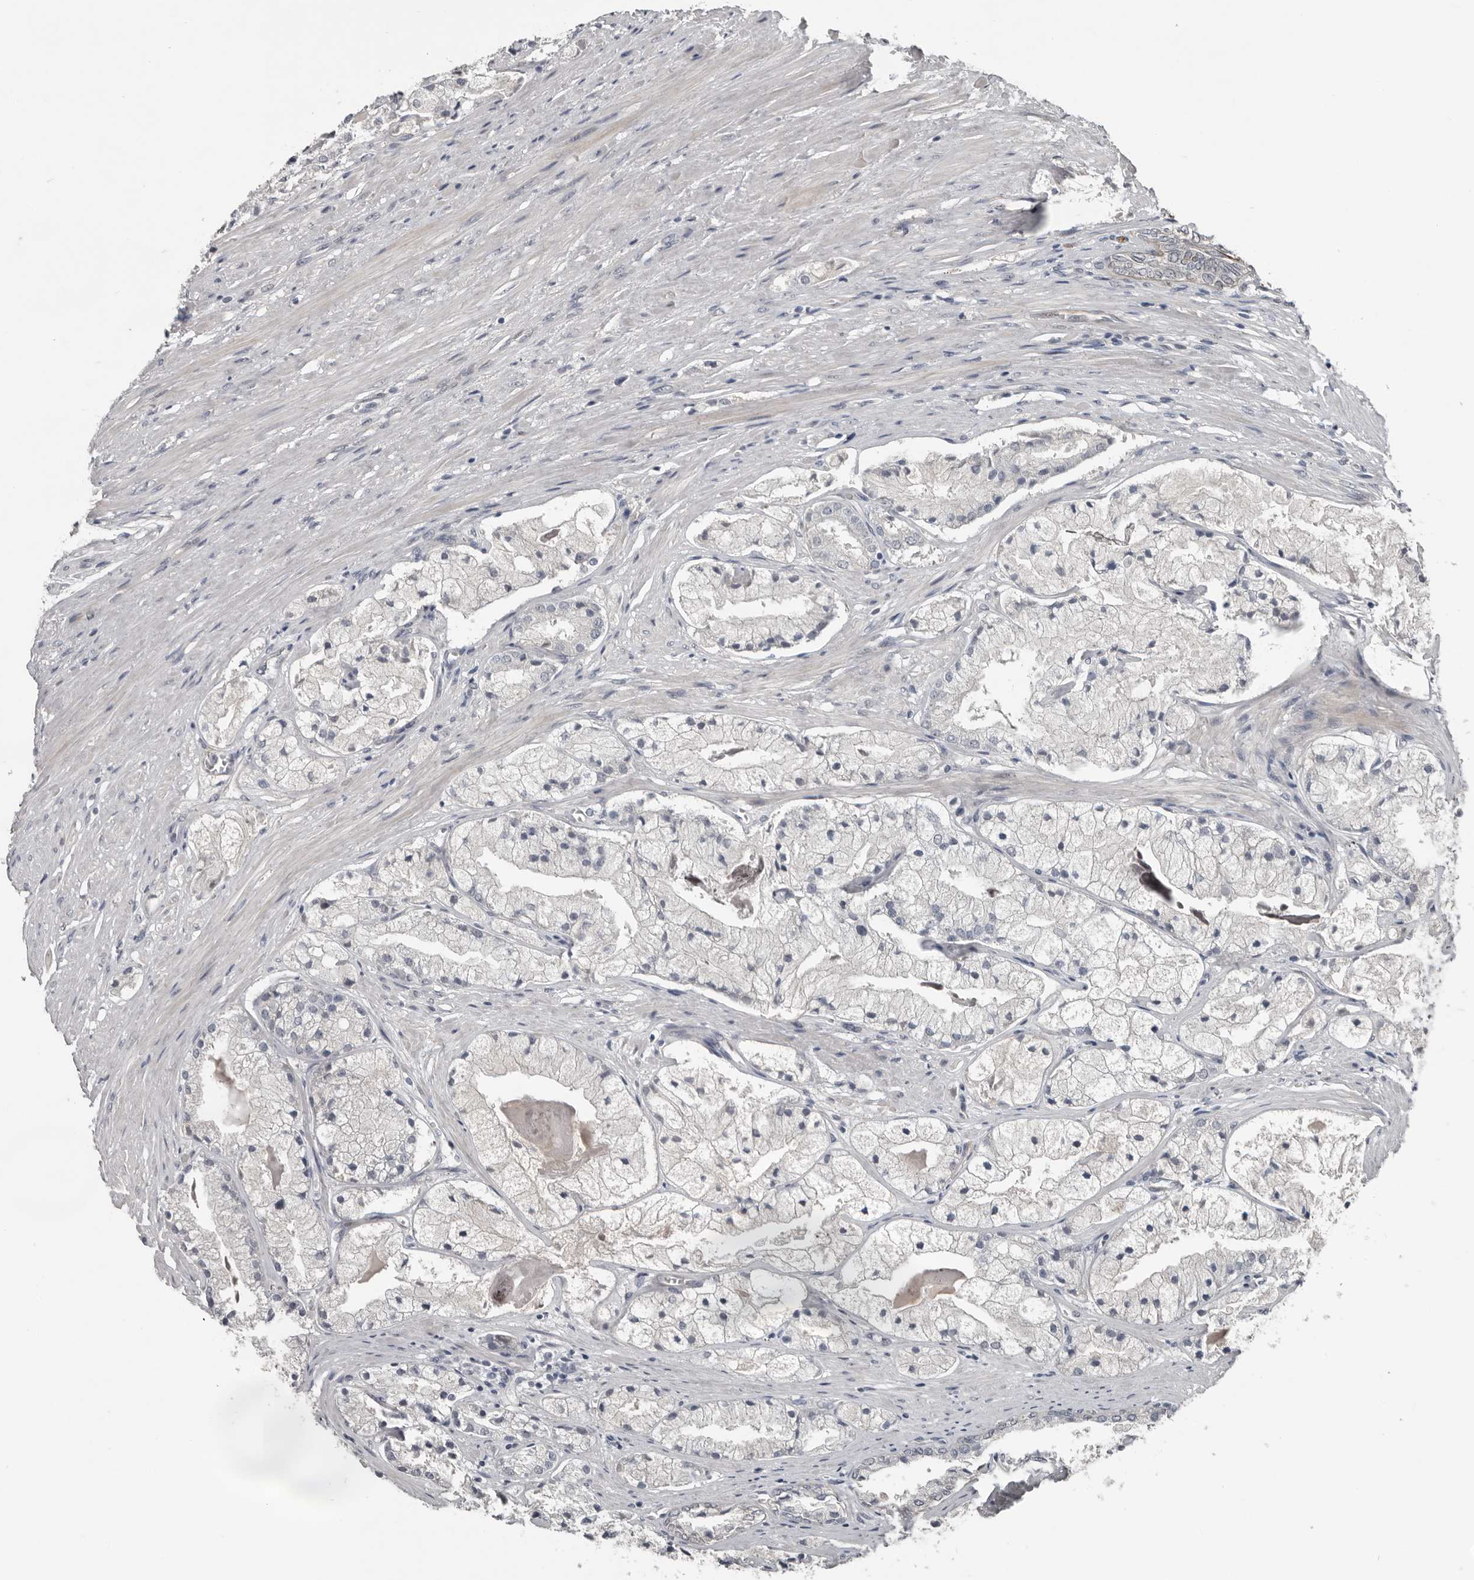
{"staining": {"intensity": "negative", "quantity": "none", "location": "none"}, "tissue": "prostate cancer", "cell_type": "Tumor cells", "image_type": "cancer", "snomed": [{"axis": "morphology", "description": "Adenocarcinoma, High grade"}, {"axis": "topography", "description": "Prostate"}], "caption": "DAB (3,3'-diaminobenzidine) immunohistochemical staining of human prostate cancer displays no significant positivity in tumor cells.", "gene": "C1orf216", "patient": {"sex": "male", "age": 50}}